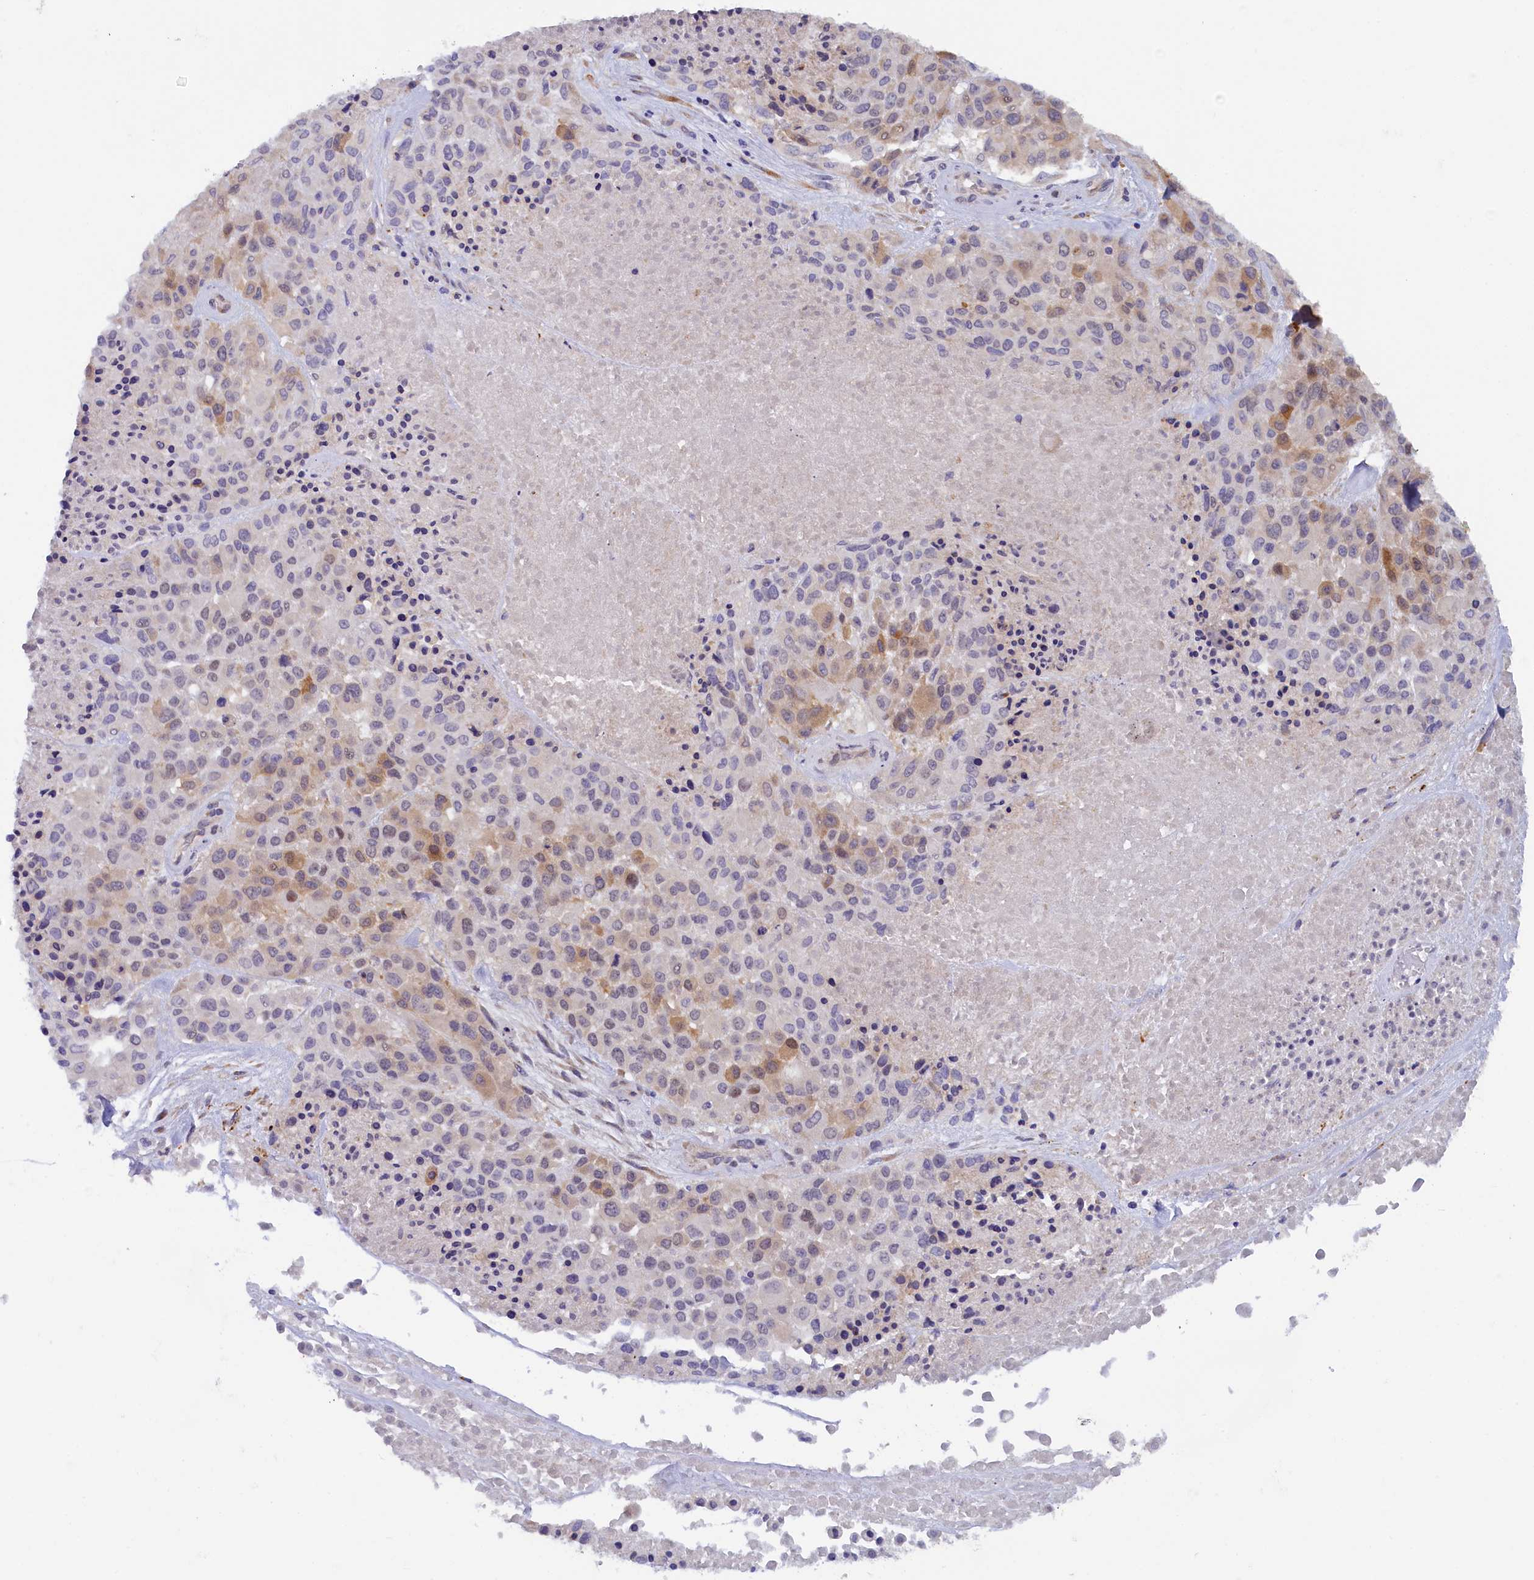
{"staining": {"intensity": "moderate", "quantity": "<25%", "location": "cytoplasmic/membranous"}, "tissue": "melanoma", "cell_type": "Tumor cells", "image_type": "cancer", "snomed": [{"axis": "morphology", "description": "Malignant melanoma, Metastatic site"}, {"axis": "topography", "description": "Skin"}], "caption": "An image showing moderate cytoplasmic/membranous positivity in about <25% of tumor cells in malignant melanoma (metastatic site), as visualized by brown immunohistochemical staining.", "gene": "ZSWIM4", "patient": {"sex": "female", "age": 81}}